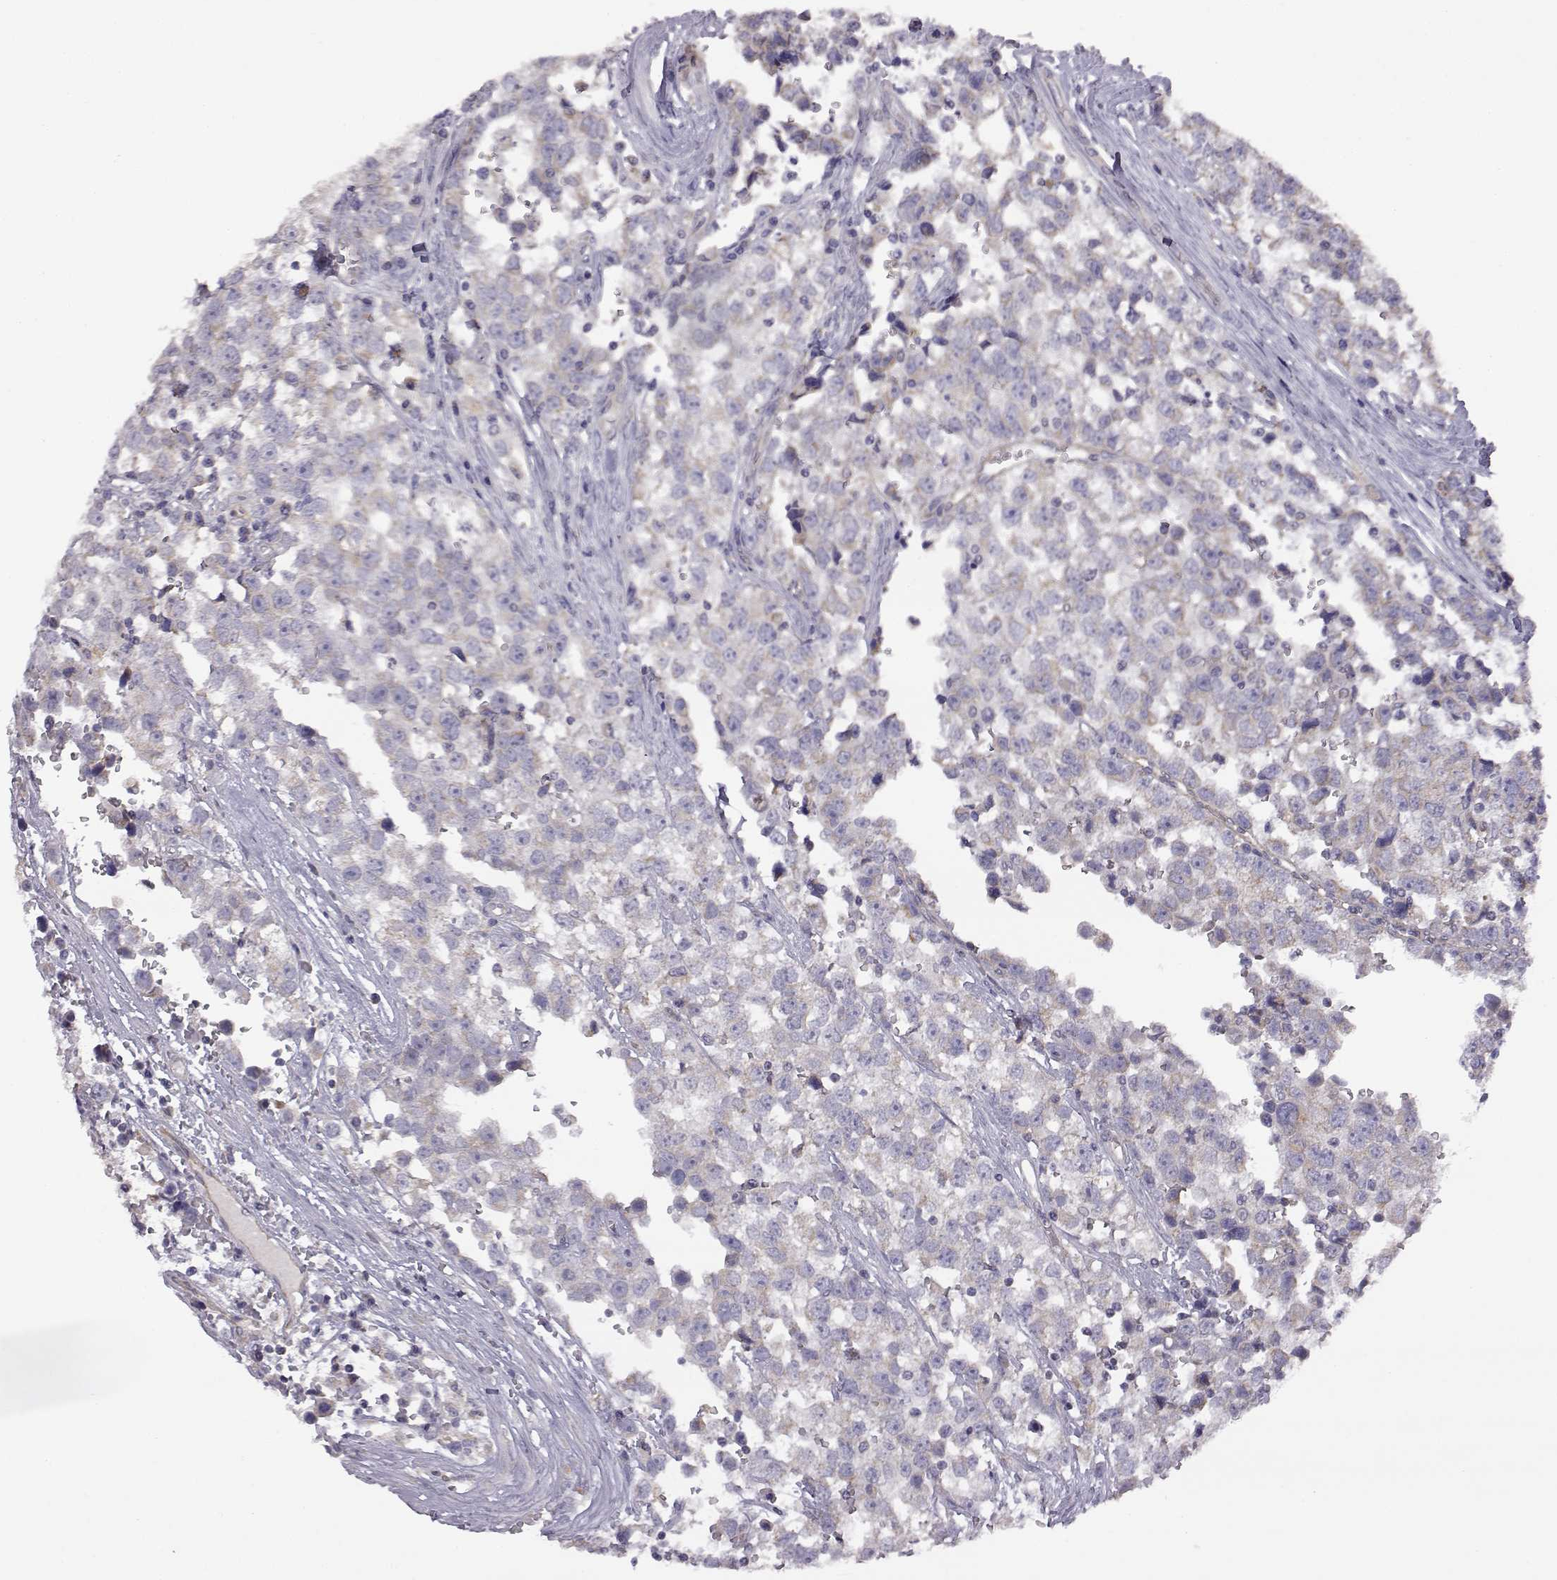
{"staining": {"intensity": "weak", "quantity": "<25%", "location": "cytoplasmic/membranous"}, "tissue": "testis cancer", "cell_type": "Tumor cells", "image_type": "cancer", "snomed": [{"axis": "morphology", "description": "Seminoma, NOS"}, {"axis": "topography", "description": "Testis"}], "caption": "This is a histopathology image of immunohistochemistry staining of testis cancer (seminoma), which shows no staining in tumor cells.", "gene": "DDC", "patient": {"sex": "male", "age": 34}}